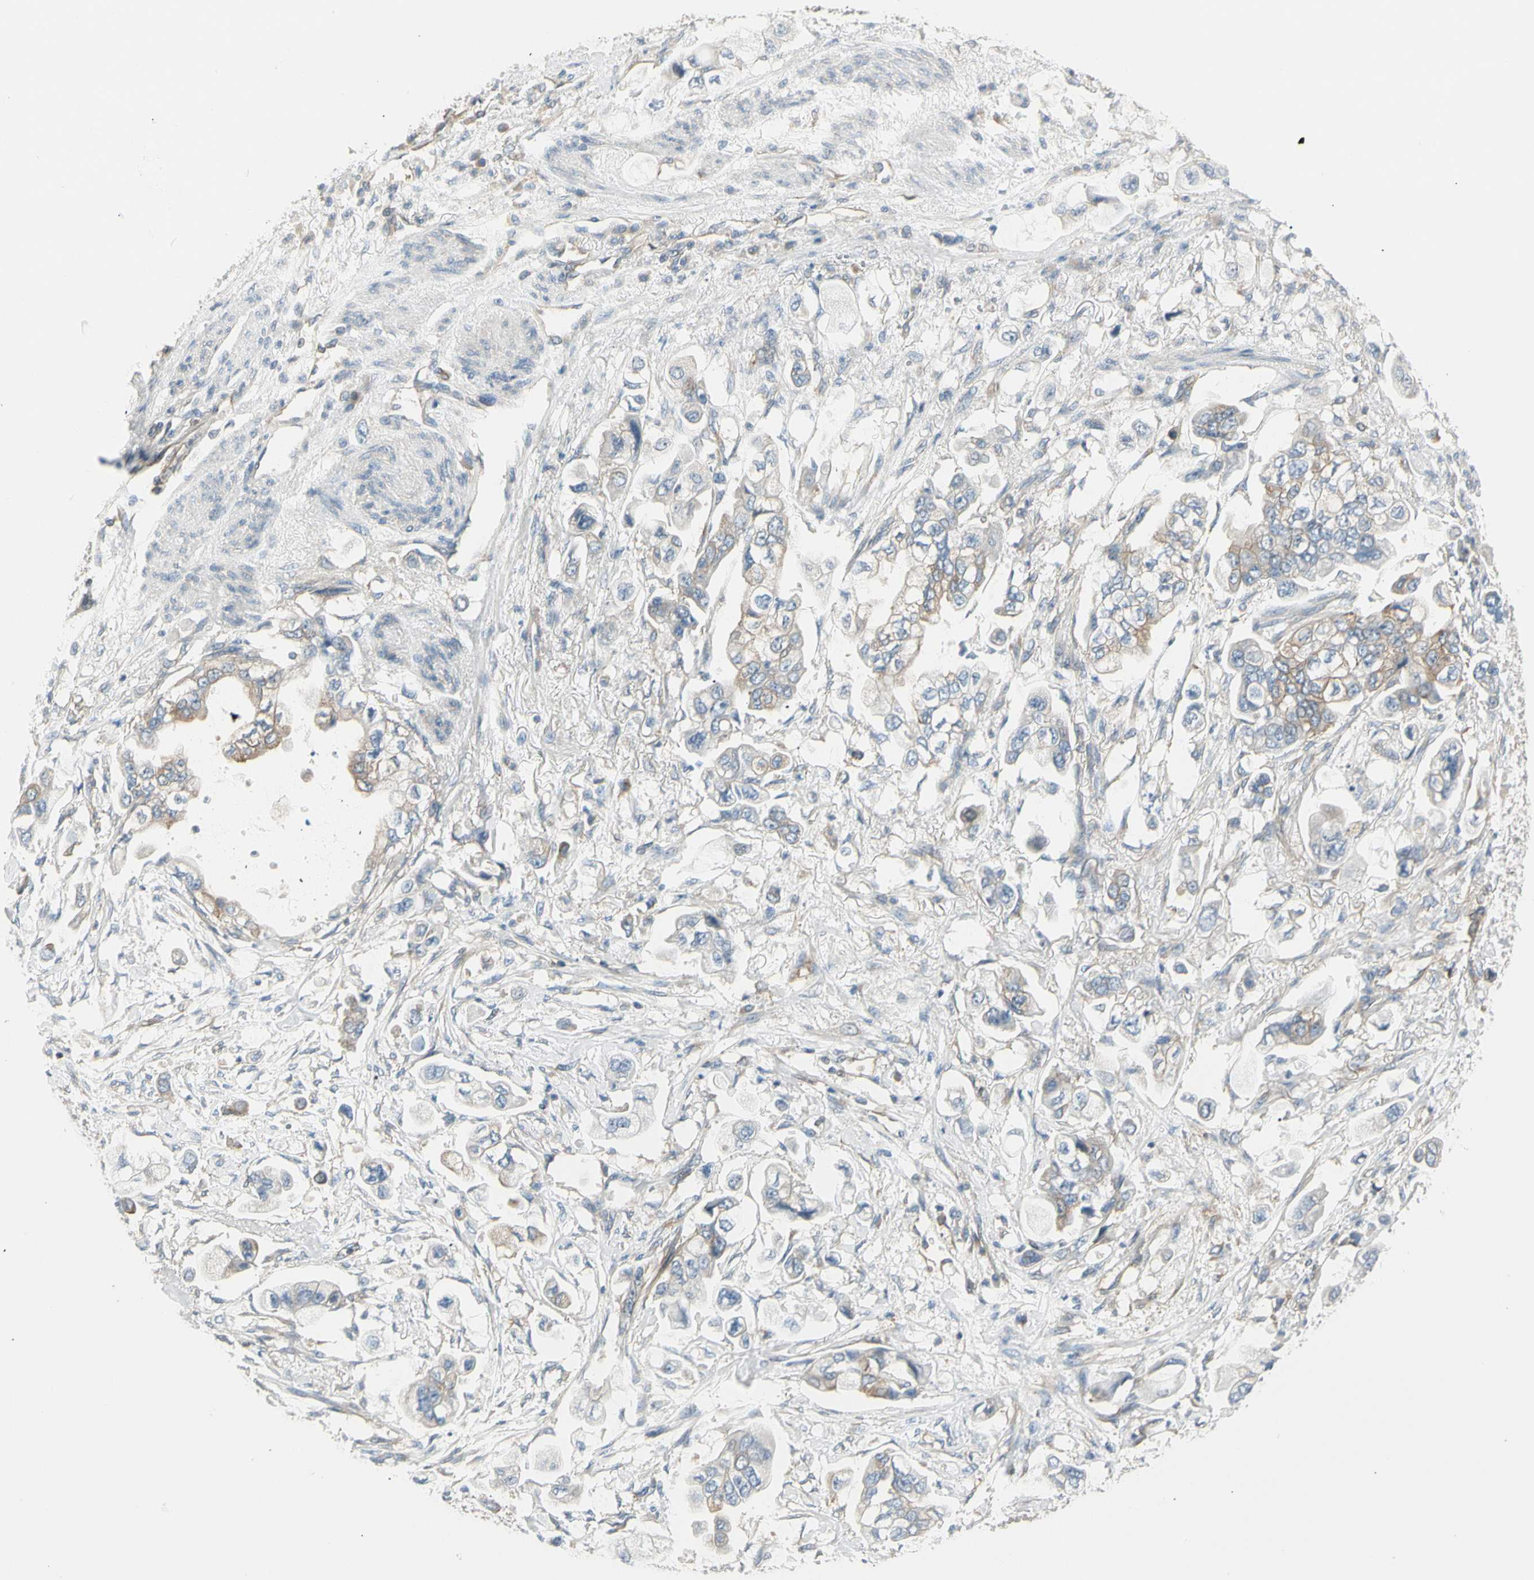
{"staining": {"intensity": "weak", "quantity": ">75%", "location": "cytoplasmic/membranous"}, "tissue": "stomach cancer", "cell_type": "Tumor cells", "image_type": "cancer", "snomed": [{"axis": "morphology", "description": "Adenocarcinoma, NOS"}, {"axis": "topography", "description": "Stomach"}], "caption": "A photomicrograph of adenocarcinoma (stomach) stained for a protein demonstrates weak cytoplasmic/membranous brown staining in tumor cells. (Brightfield microscopy of DAB IHC at high magnification).", "gene": "AGFG1", "patient": {"sex": "male", "age": 62}}